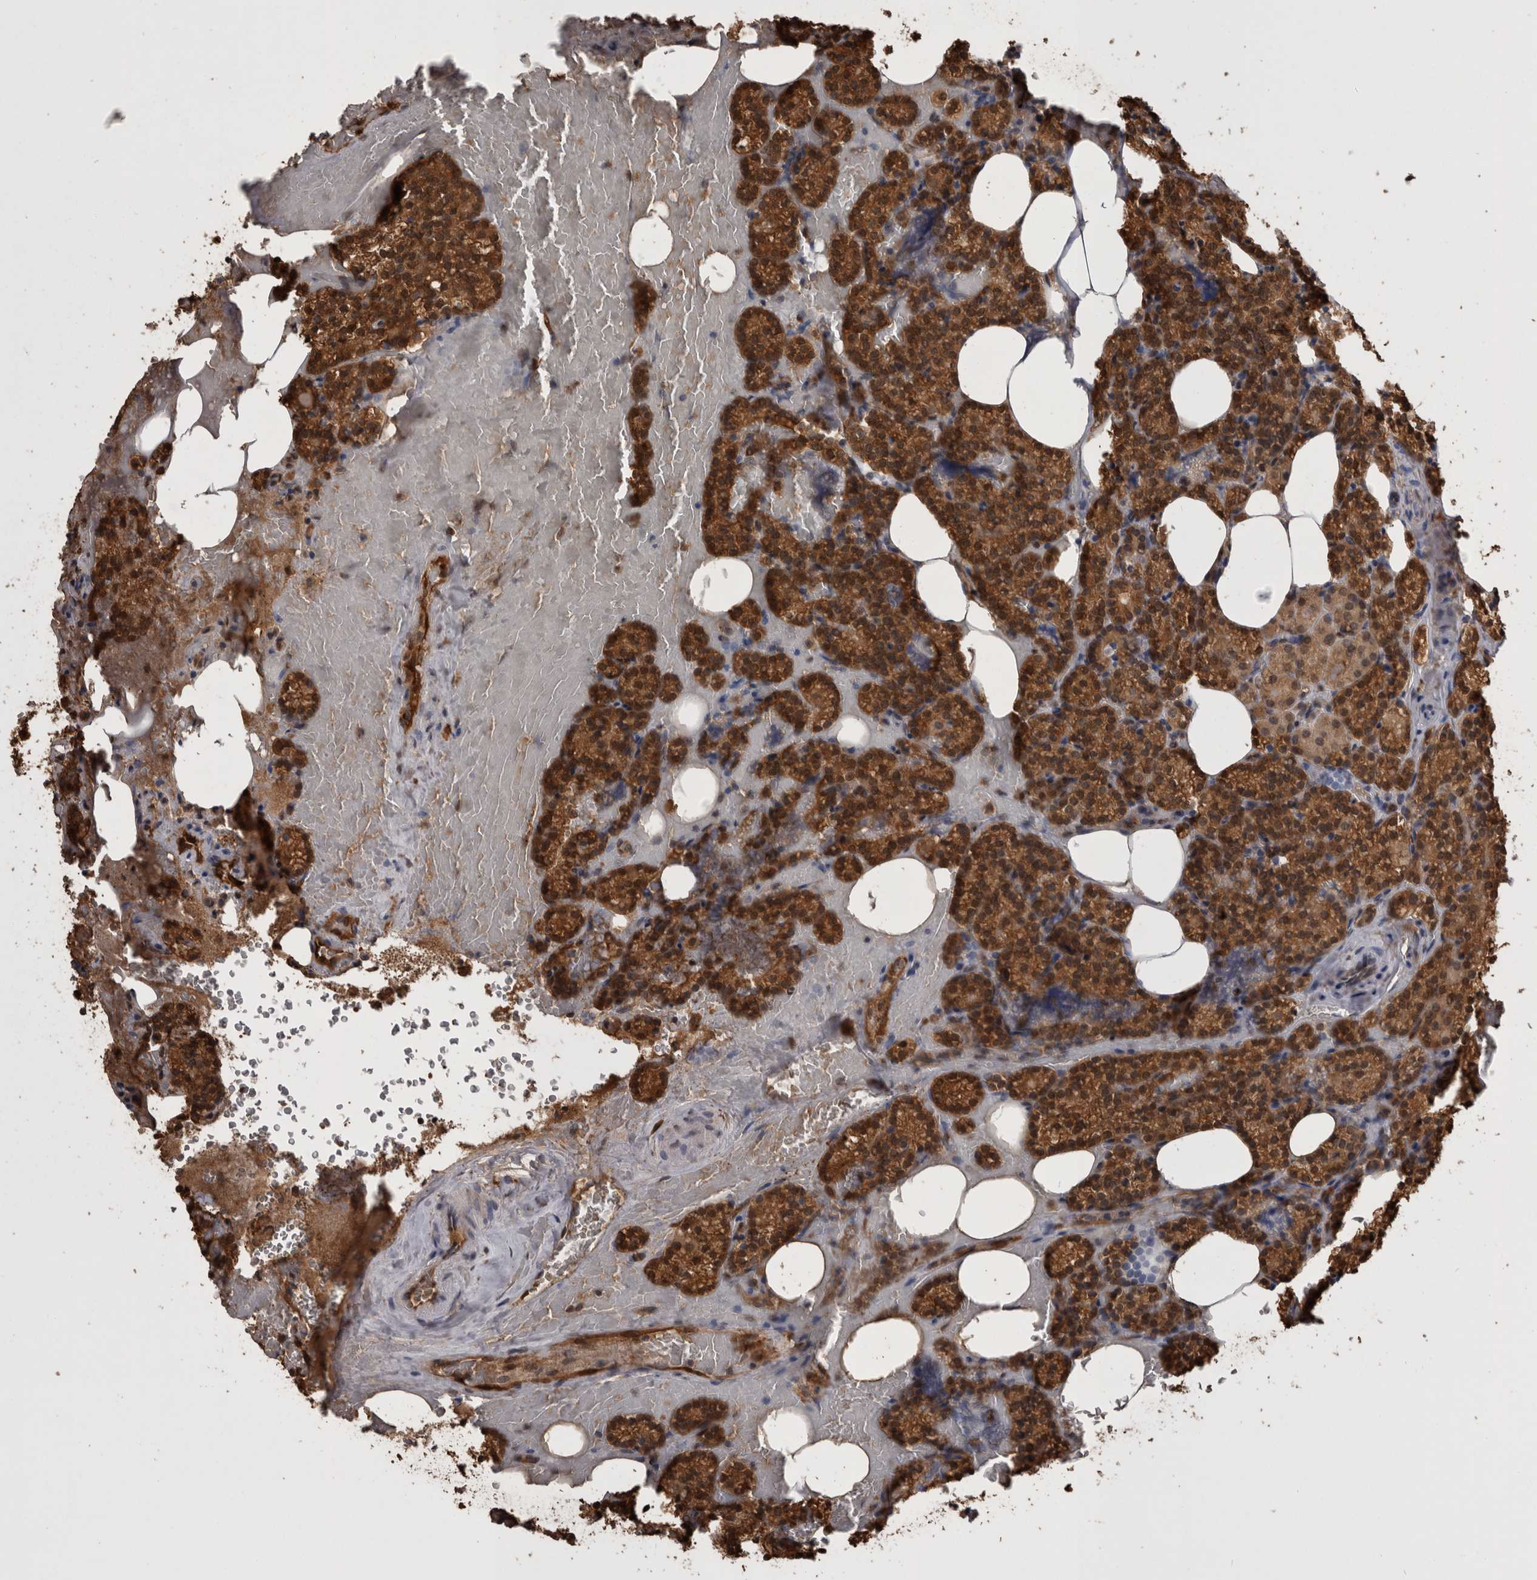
{"staining": {"intensity": "strong", "quantity": ">75%", "location": "cytoplasmic/membranous,nuclear"}, "tissue": "parathyroid gland", "cell_type": "Glandular cells", "image_type": "normal", "snomed": [{"axis": "morphology", "description": "Normal tissue, NOS"}, {"axis": "topography", "description": "Parathyroid gland"}], "caption": "Parathyroid gland stained for a protein exhibits strong cytoplasmic/membranous,nuclear positivity in glandular cells. The protein is stained brown, and the nuclei are stained in blue (DAB (3,3'-diaminobenzidine) IHC with brightfield microscopy, high magnification).", "gene": "LXN", "patient": {"sex": "female", "age": 78}}